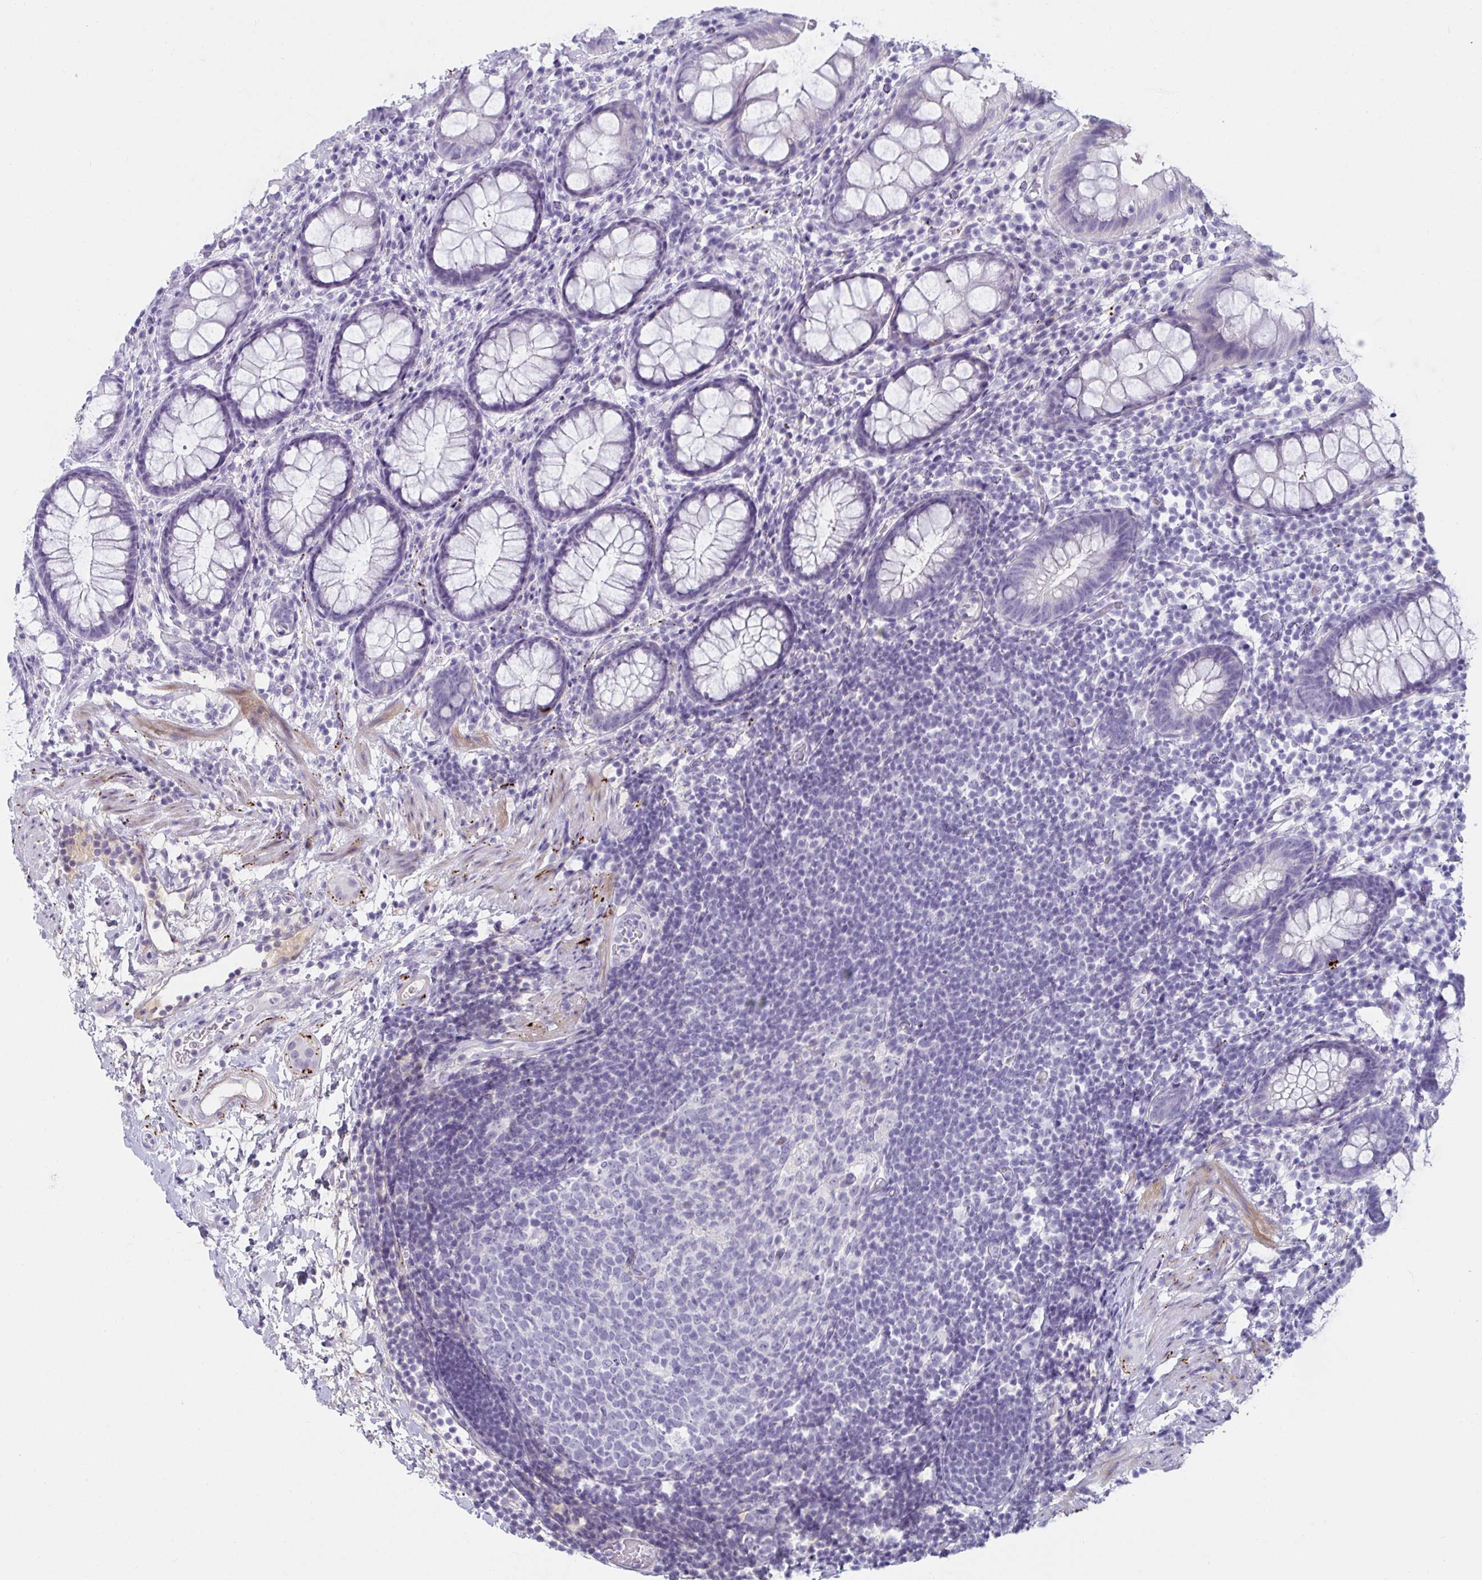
{"staining": {"intensity": "negative", "quantity": "none", "location": "none"}, "tissue": "rectum", "cell_type": "Glandular cells", "image_type": "normal", "snomed": [{"axis": "morphology", "description": "Normal tissue, NOS"}, {"axis": "topography", "description": "Rectum"}], "caption": "This image is of normal rectum stained with immunohistochemistry to label a protein in brown with the nuclei are counter-stained blue. There is no expression in glandular cells.", "gene": "NPY", "patient": {"sex": "female", "age": 62}}